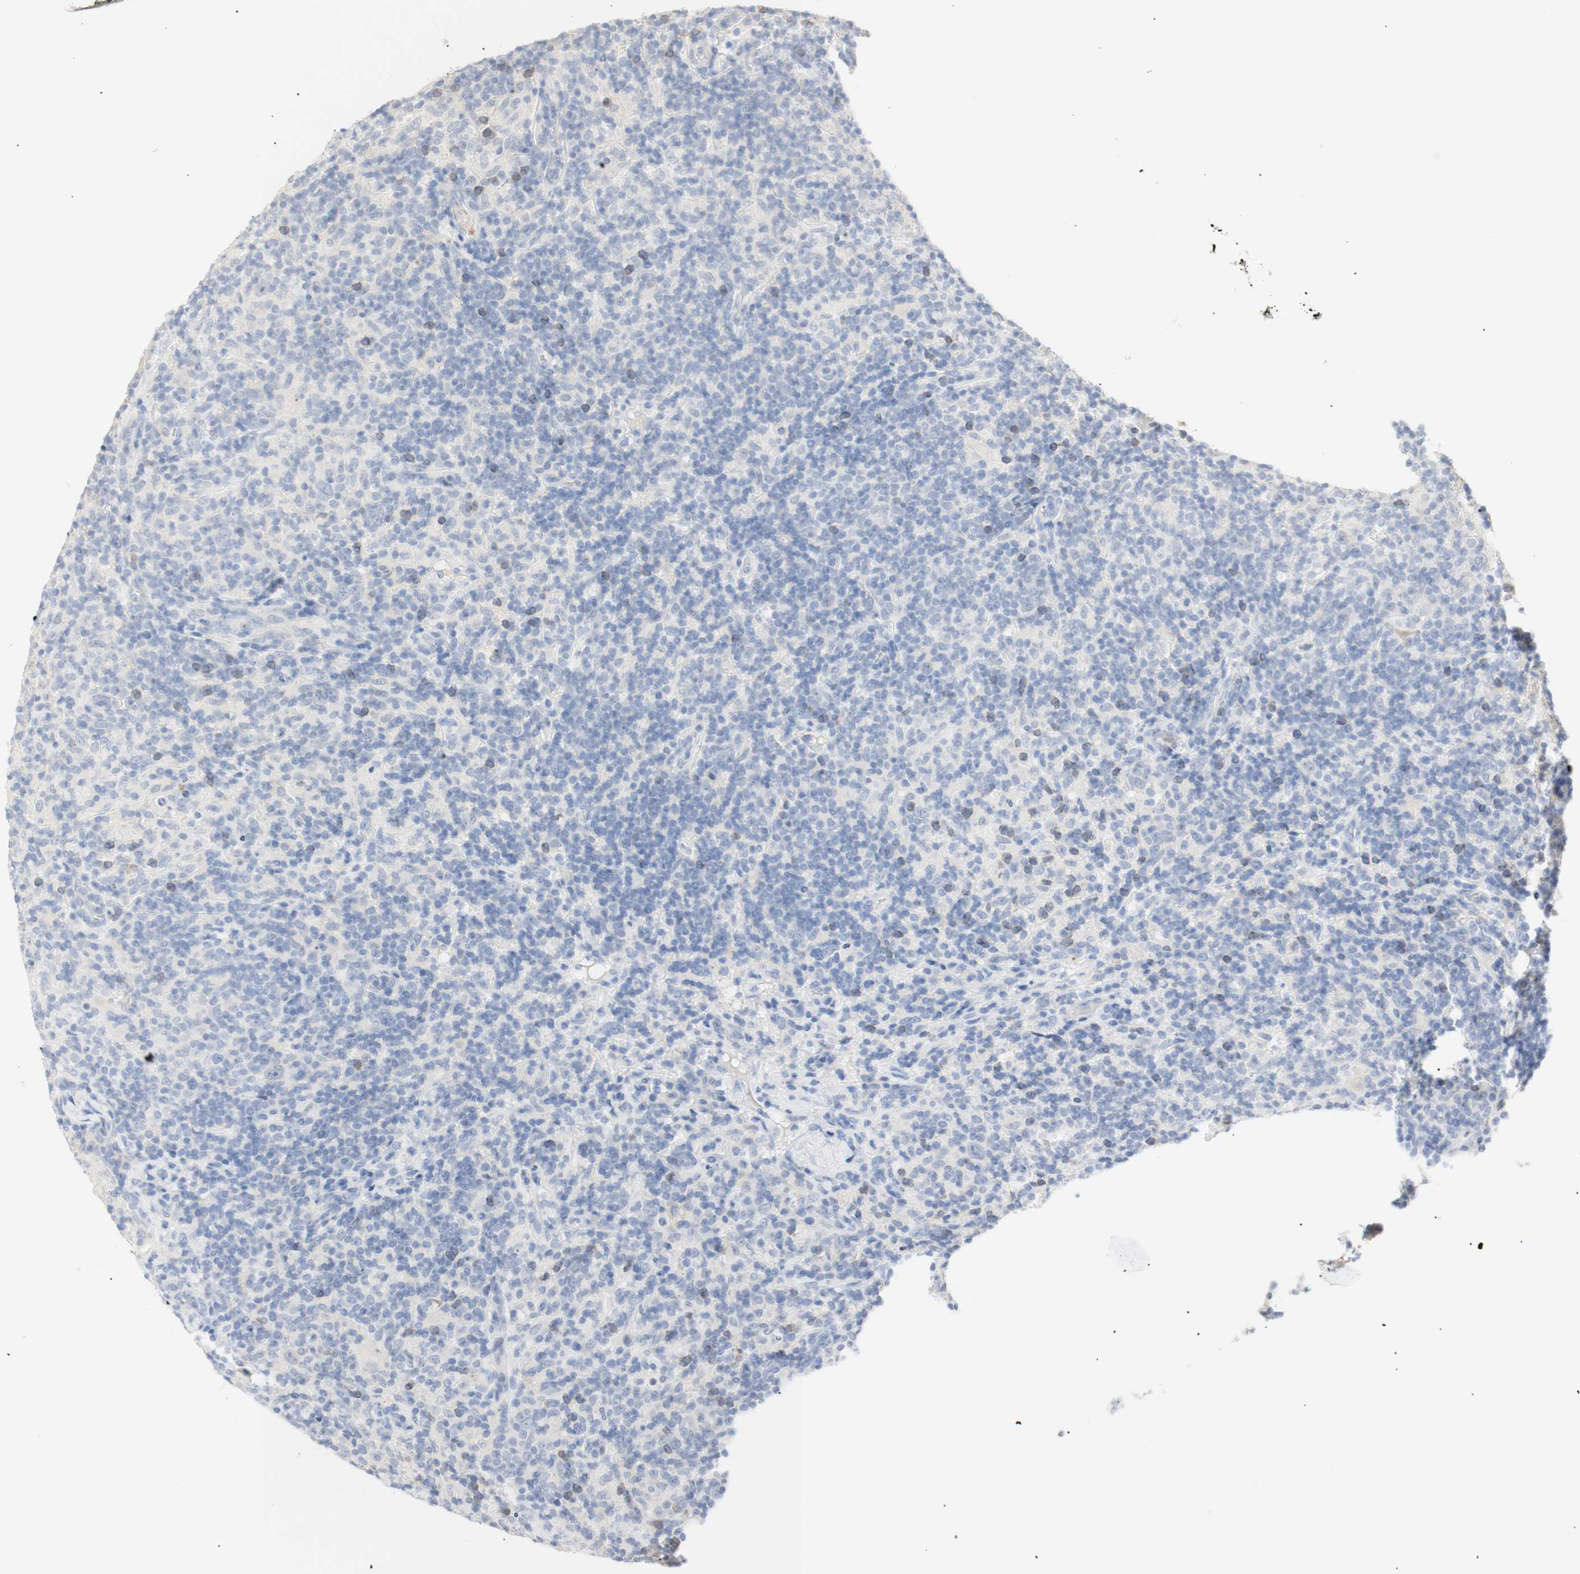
{"staining": {"intensity": "negative", "quantity": "none", "location": "none"}, "tissue": "lymphoma", "cell_type": "Tumor cells", "image_type": "cancer", "snomed": [{"axis": "morphology", "description": "Hodgkin's disease, NOS"}, {"axis": "topography", "description": "Lymph node"}], "caption": "DAB immunohistochemical staining of lymphoma reveals no significant expression in tumor cells.", "gene": "B4GALNT3", "patient": {"sex": "male", "age": 70}}